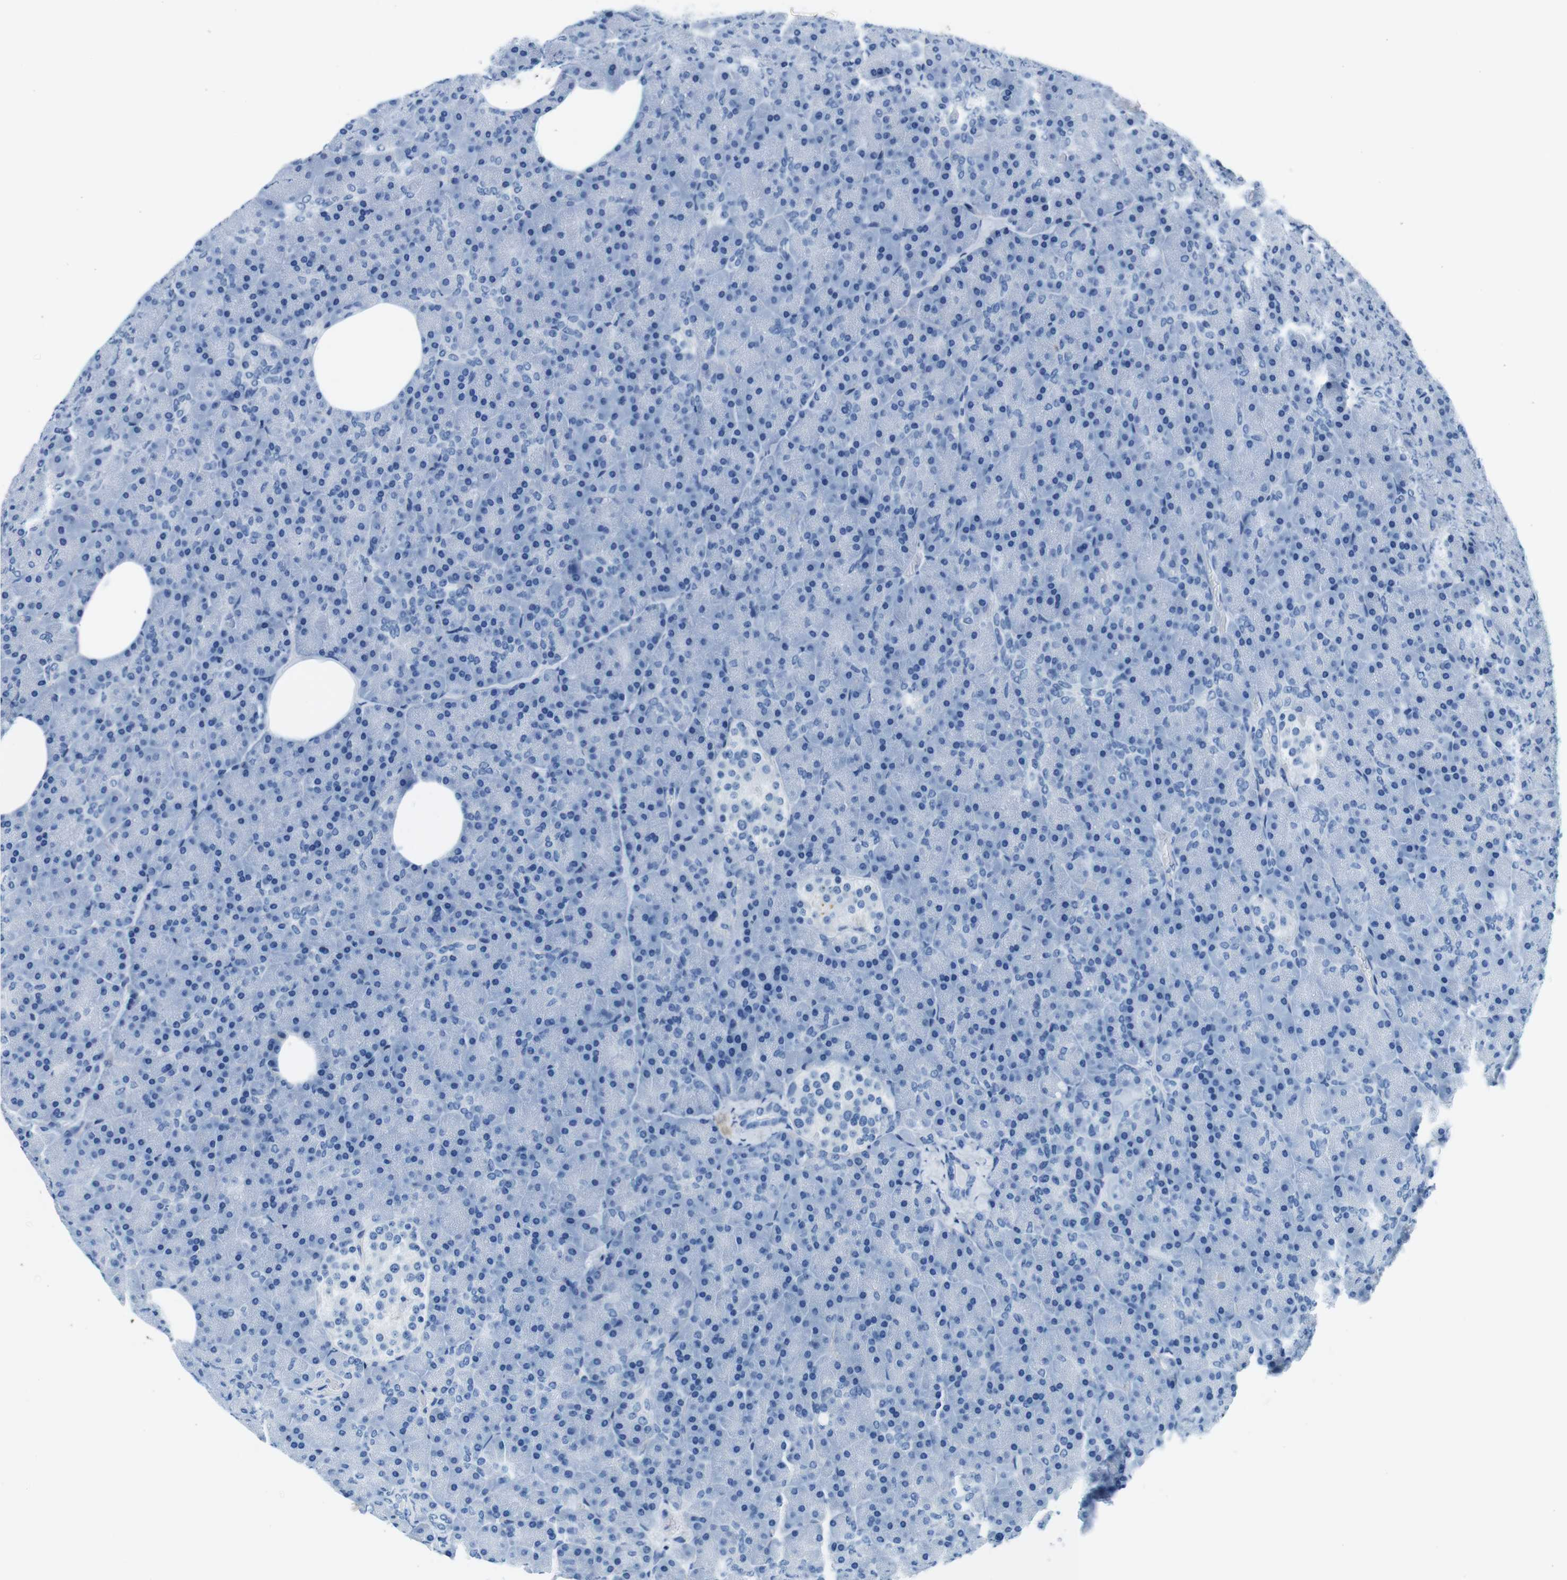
{"staining": {"intensity": "weak", "quantity": "<25%", "location": "cytoplasmic/membranous"}, "tissue": "pancreas", "cell_type": "Exocrine glandular cells", "image_type": "normal", "snomed": [{"axis": "morphology", "description": "Normal tissue, NOS"}, {"axis": "topography", "description": "Pancreas"}], "caption": "Immunohistochemical staining of unremarkable human pancreas reveals no significant expression in exocrine glandular cells.", "gene": "IGKC", "patient": {"sex": "female", "age": 35}}